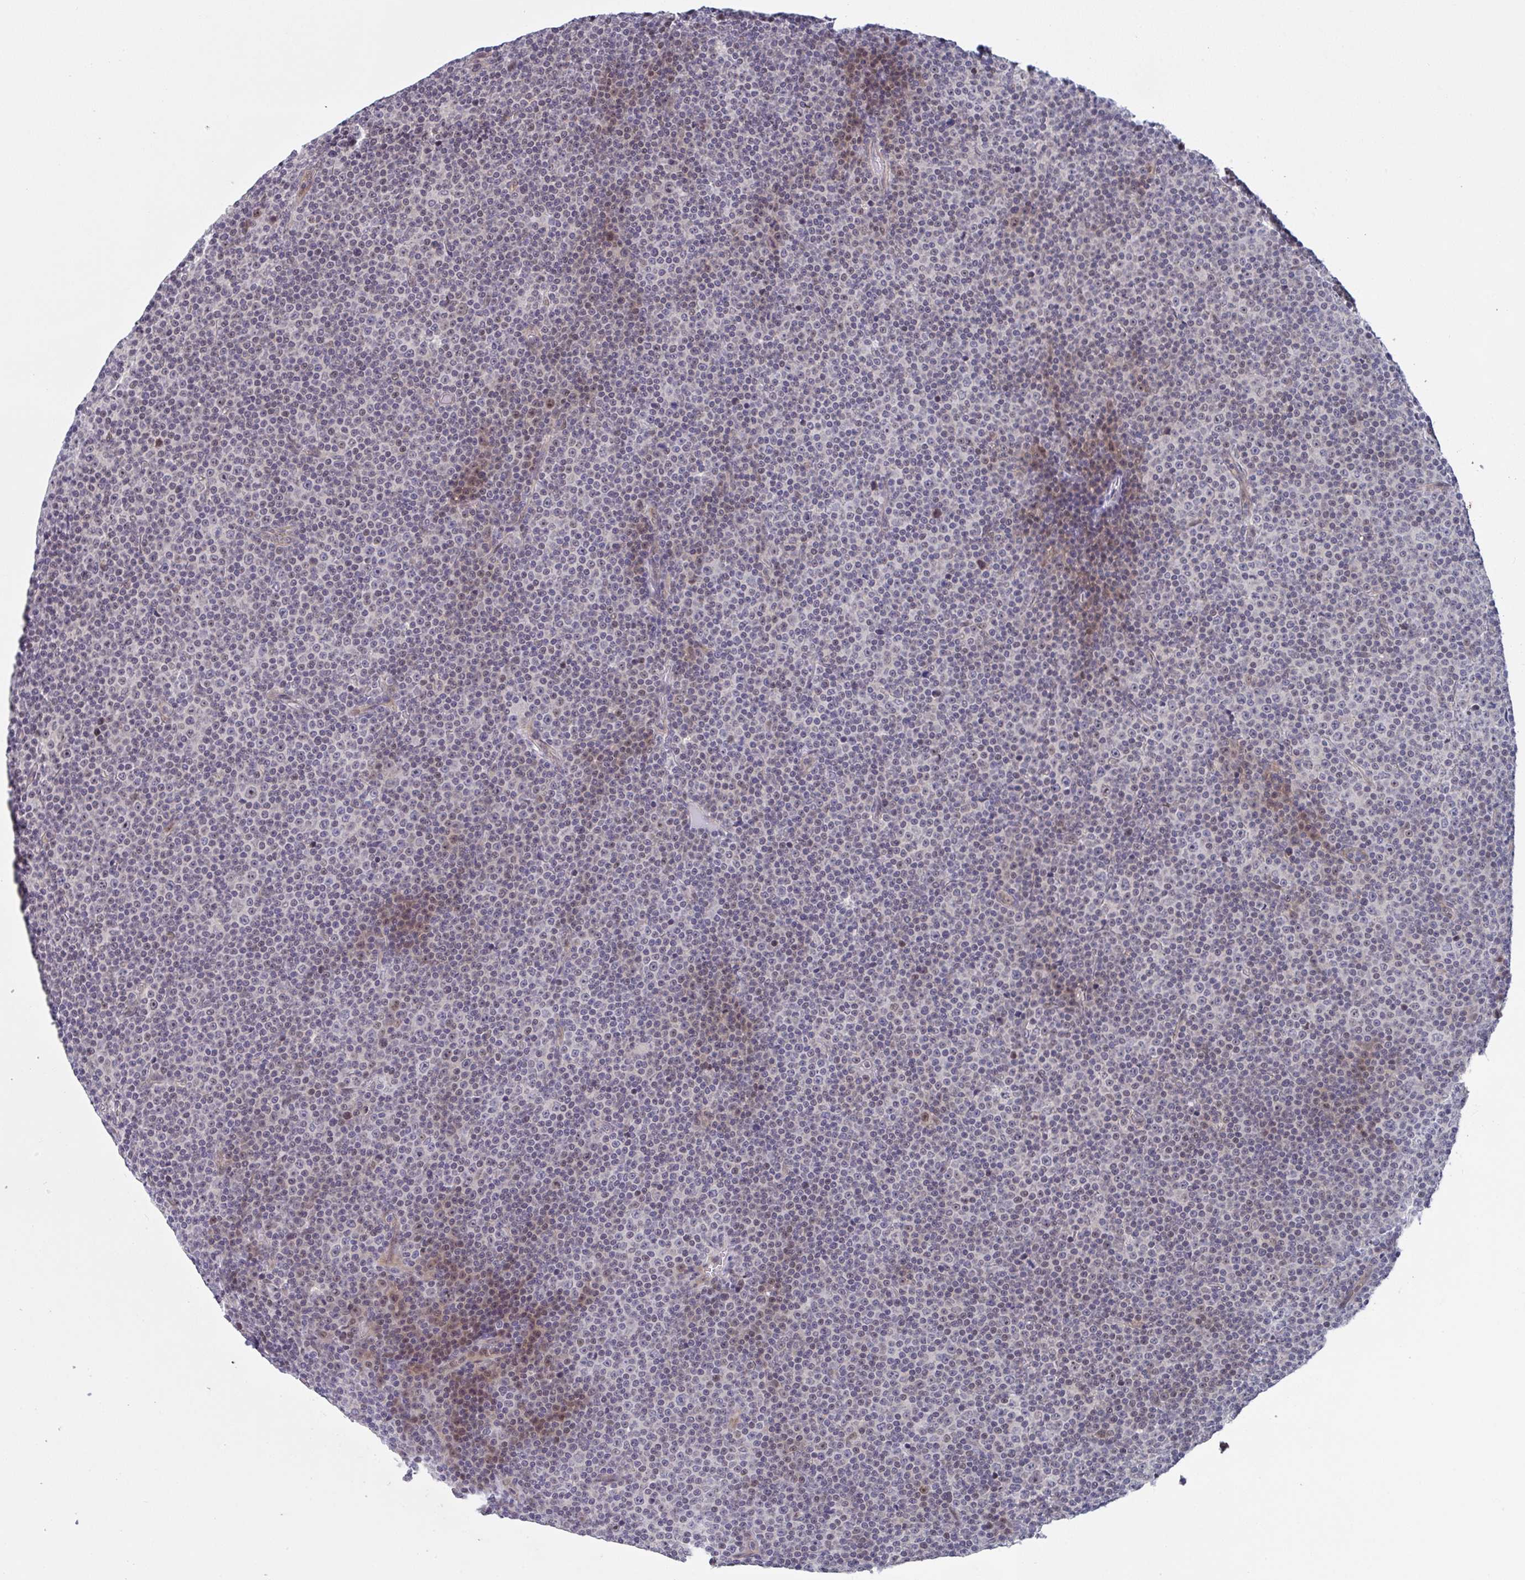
{"staining": {"intensity": "moderate", "quantity": "<25%", "location": "nuclear"}, "tissue": "lymphoma", "cell_type": "Tumor cells", "image_type": "cancer", "snomed": [{"axis": "morphology", "description": "Malignant lymphoma, non-Hodgkin's type, Low grade"}, {"axis": "topography", "description": "Lymph node"}], "caption": "Immunohistochemical staining of human lymphoma shows low levels of moderate nuclear positivity in about <25% of tumor cells.", "gene": "RBM18", "patient": {"sex": "female", "age": 67}}